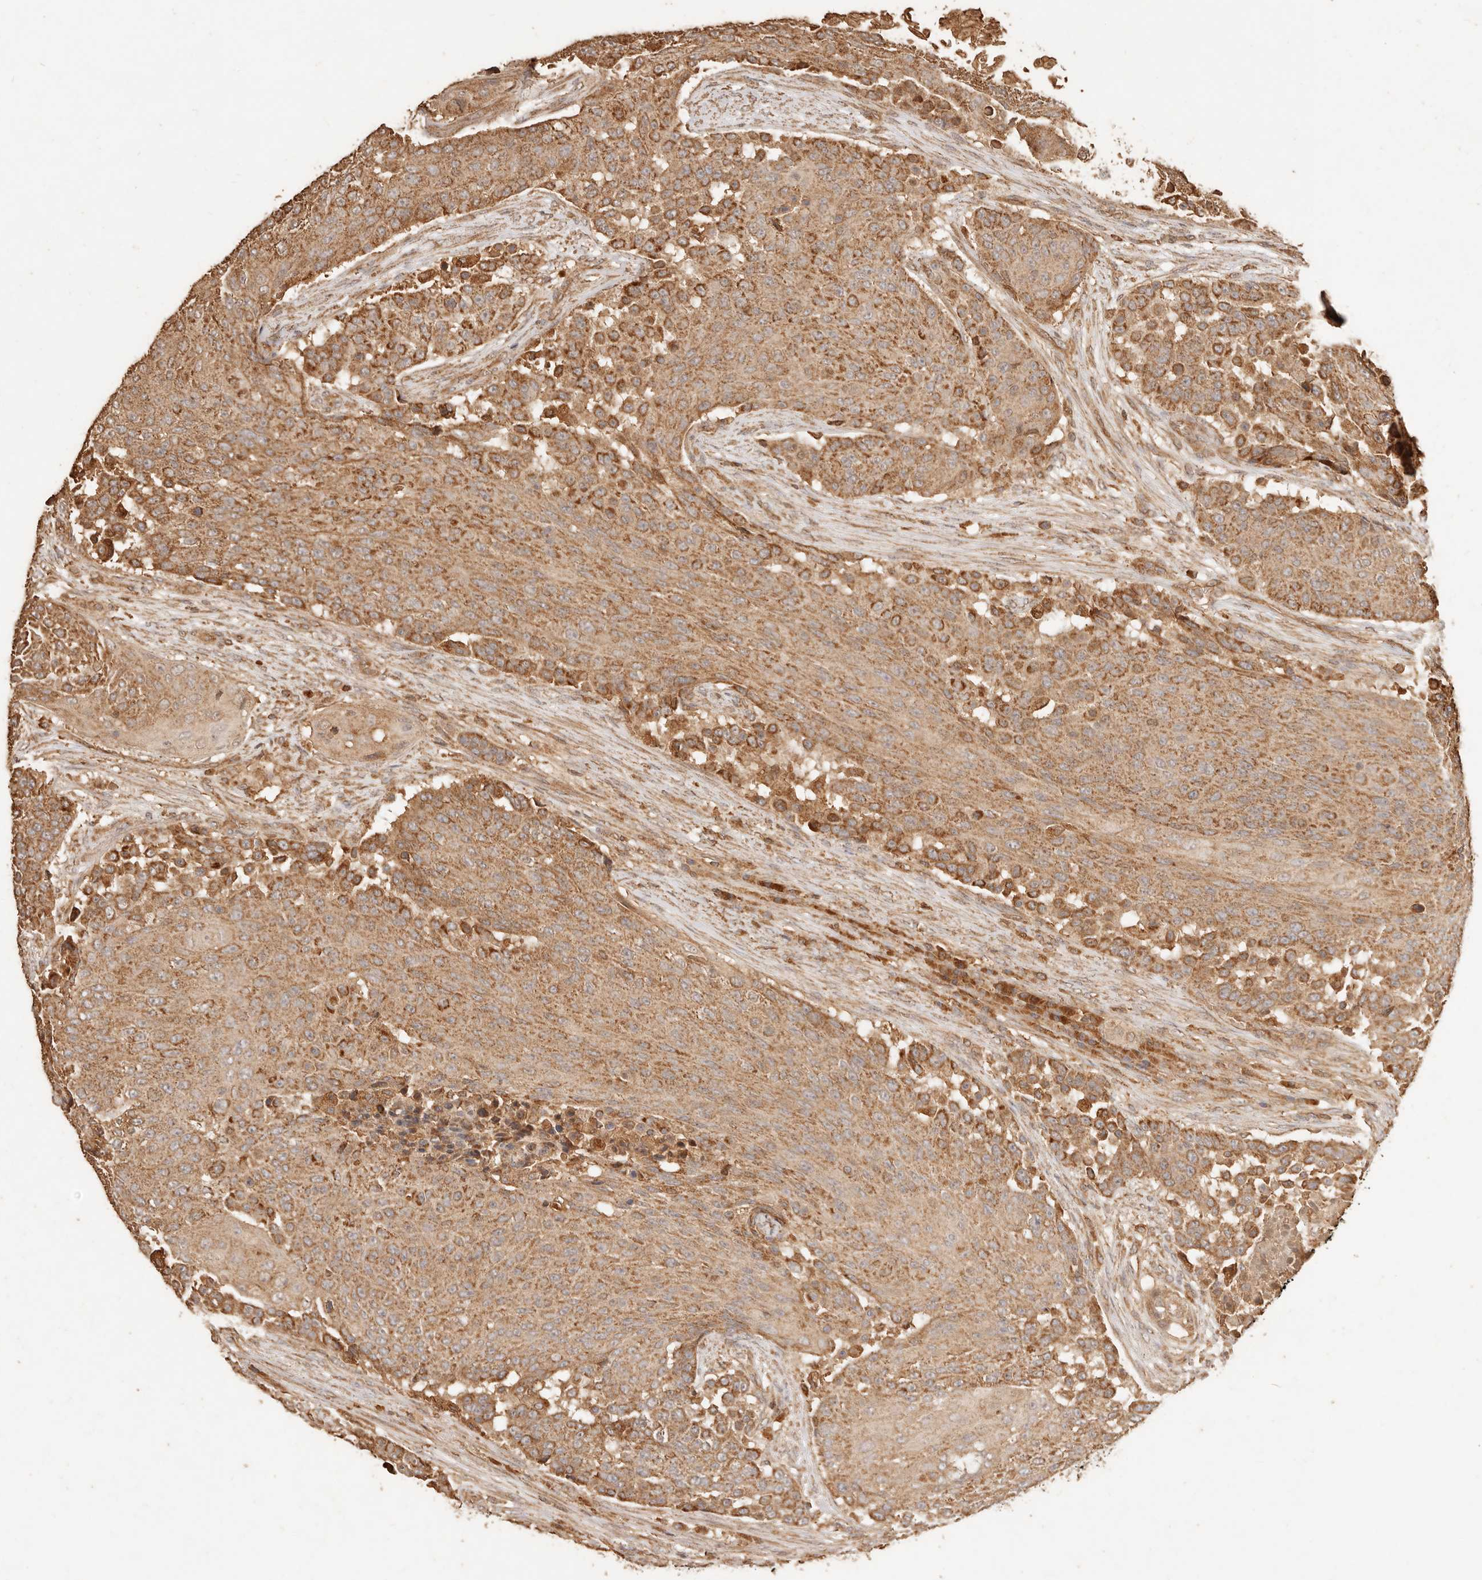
{"staining": {"intensity": "moderate", "quantity": ">75%", "location": "cytoplasmic/membranous"}, "tissue": "urothelial cancer", "cell_type": "Tumor cells", "image_type": "cancer", "snomed": [{"axis": "morphology", "description": "Urothelial carcinoma, High grade"}, {"axis": "topography", "description": "Urinary bladder"}], "caption": "The image exhibits immunohistochemical staining of urothelial cancer. There is moderate cytoplasmic/membranous expression is seen in about >75% of tumor cells.", "gene": "FAM180B", "patient": {"sex": "female", "age": 63}}